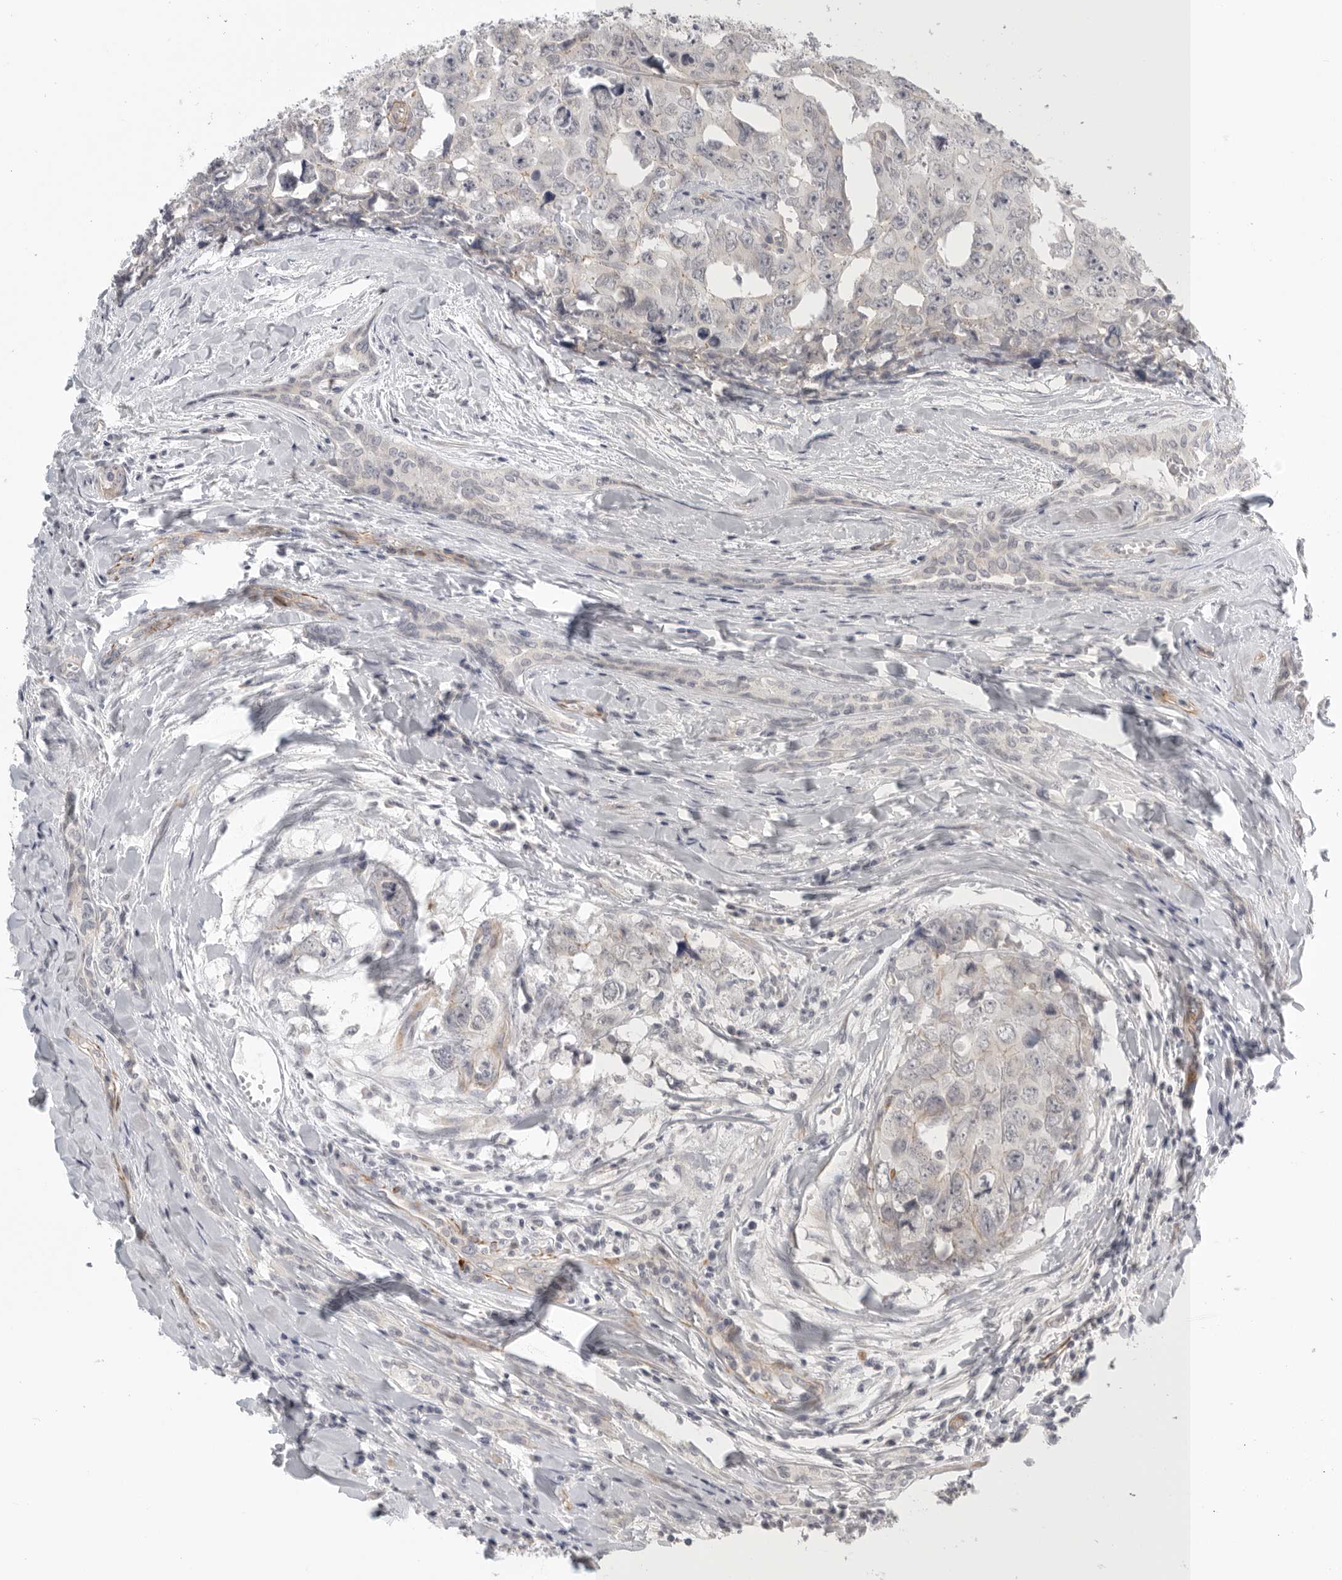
{"staining": {"intensity": "negative", "quantity": "none", "location": "none"}, "tissue": "testis cancer", "cell_type": "Tumor cells", "image_type": "cancer", "snomed": [{"axis": "morphology", "description": "Carcinoma, Embryonal, NOS"}, {"axis": "topography", "description": "Testis"}], "caption": "Tumor cells show no significant protein expression in testis cancer.", "gene": "STAB2", "patient": {"sex": "male", "age": 28}}